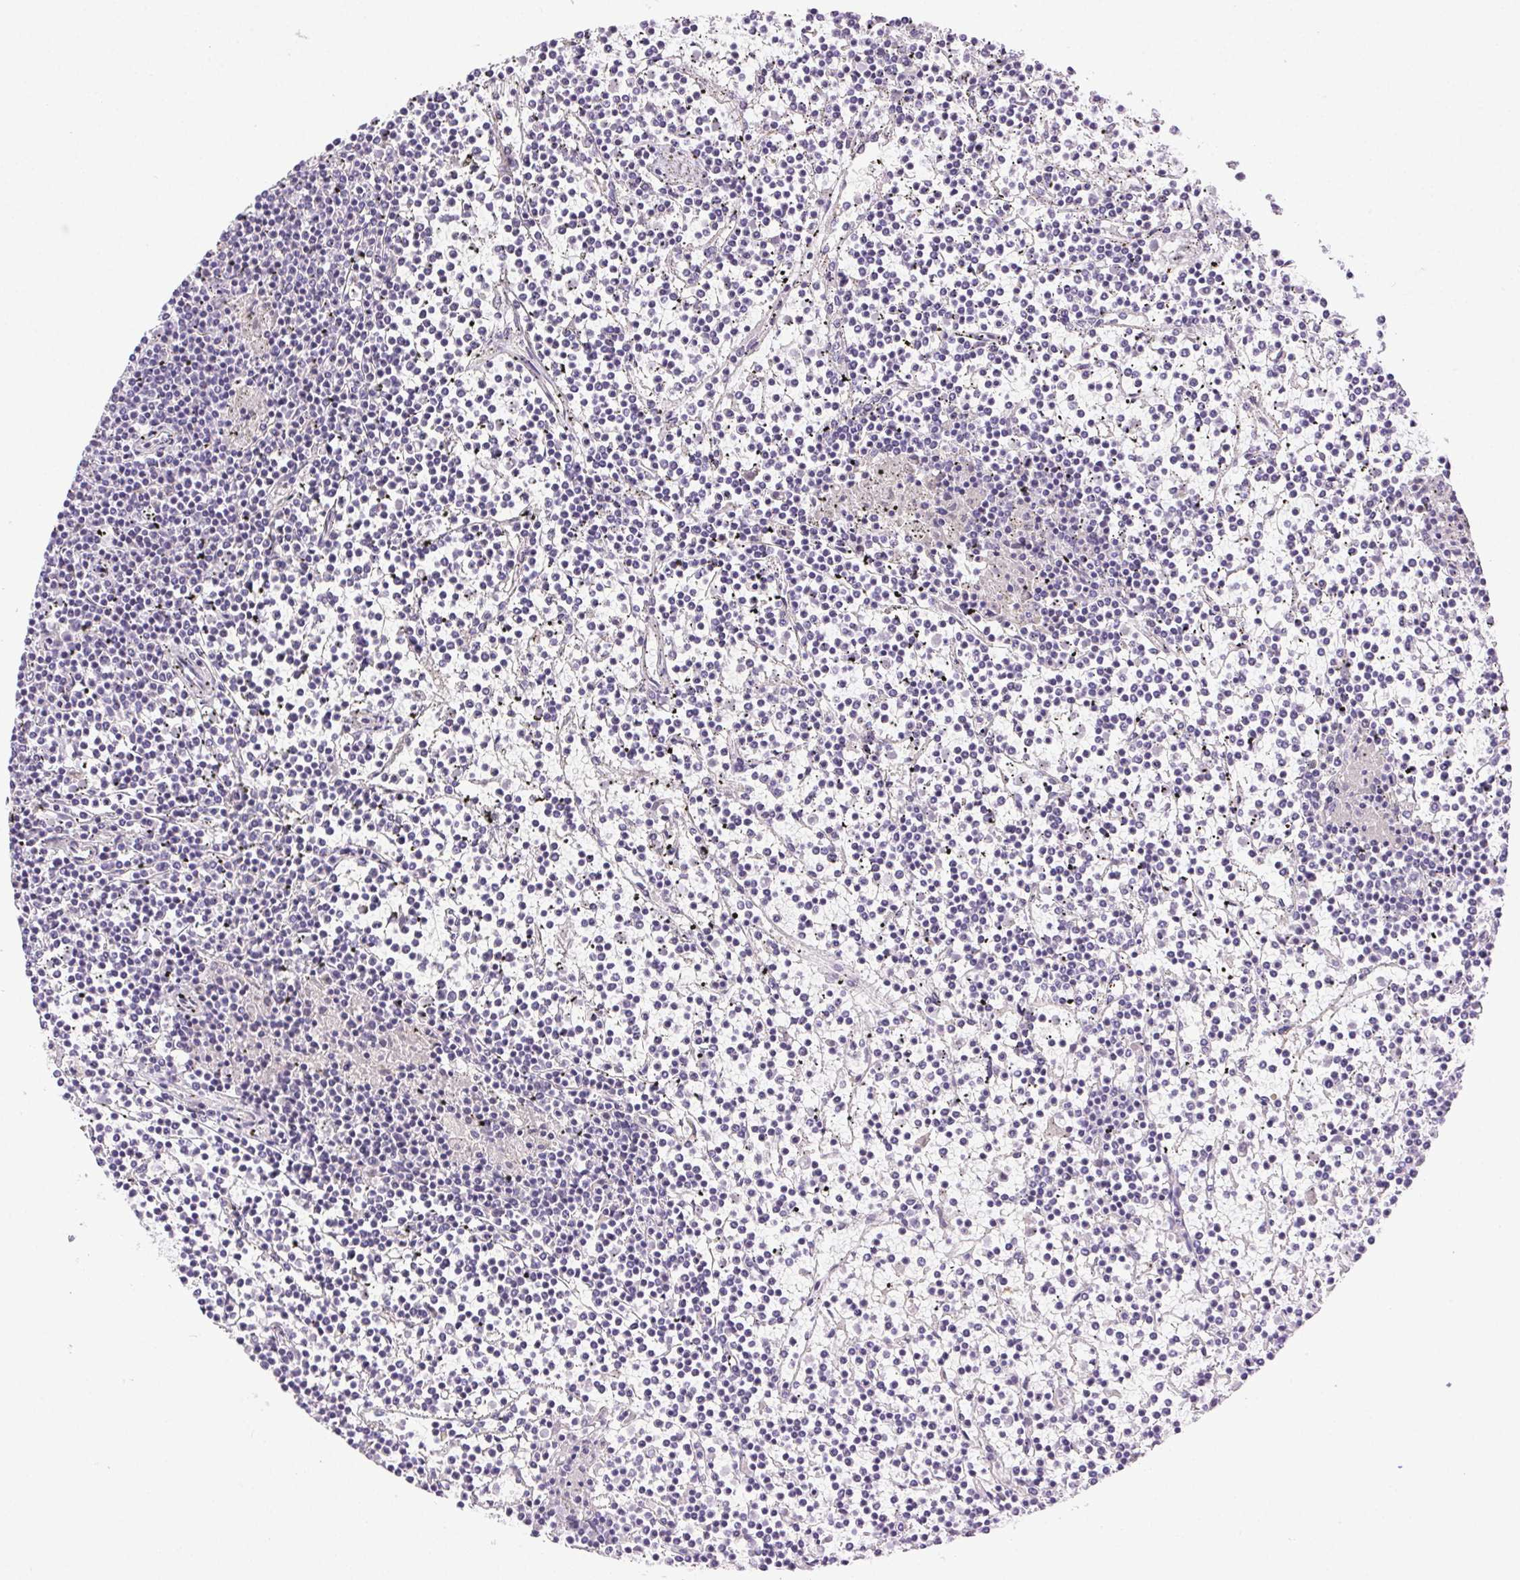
{"staining": {"intensity": "negative", "quantity": "none", "location": "none"}, "tissue": "lymphoma", "cell_type": "Tumor cells", "image_type": "cancer", "snomed": [{"axis": "morphology", "description": "Malignant lymphoma, non-Hodgkin's type, Low grade"}, {"axis": "topography", "description": "Spleen"}], "caption": "IHC of lymphoma reveals no staining in tumor cells.", "gene": "SYT11", "patient": {"sex": "female", "age": 19}}